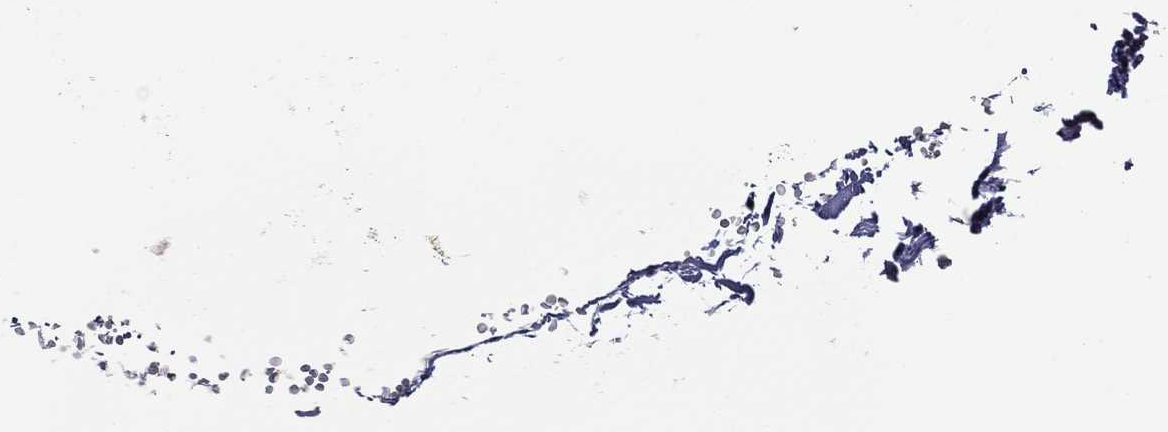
{"staining": {"intensity": "negative", "quantity": "none", "location": "none"}, "tissue": "lymph node", "cell_type": "Non-germinal center cells", "image_type": "normal", "snomed": [{"axis": "morphology", "description": "Normal tissue, NOS"}, {"axis": "topography", "description": "Lymph node"}], "caption": "Immunohistochemistry photomicrograph of normal lymph node: lymph node stained with DAB displays no significant protein expression in non-germinal center cells. (Immunohistochemistry, brightfield microscopy, high magnification).", "gene": "DDTL", "patient": {"sex": "male", "age": 59}}